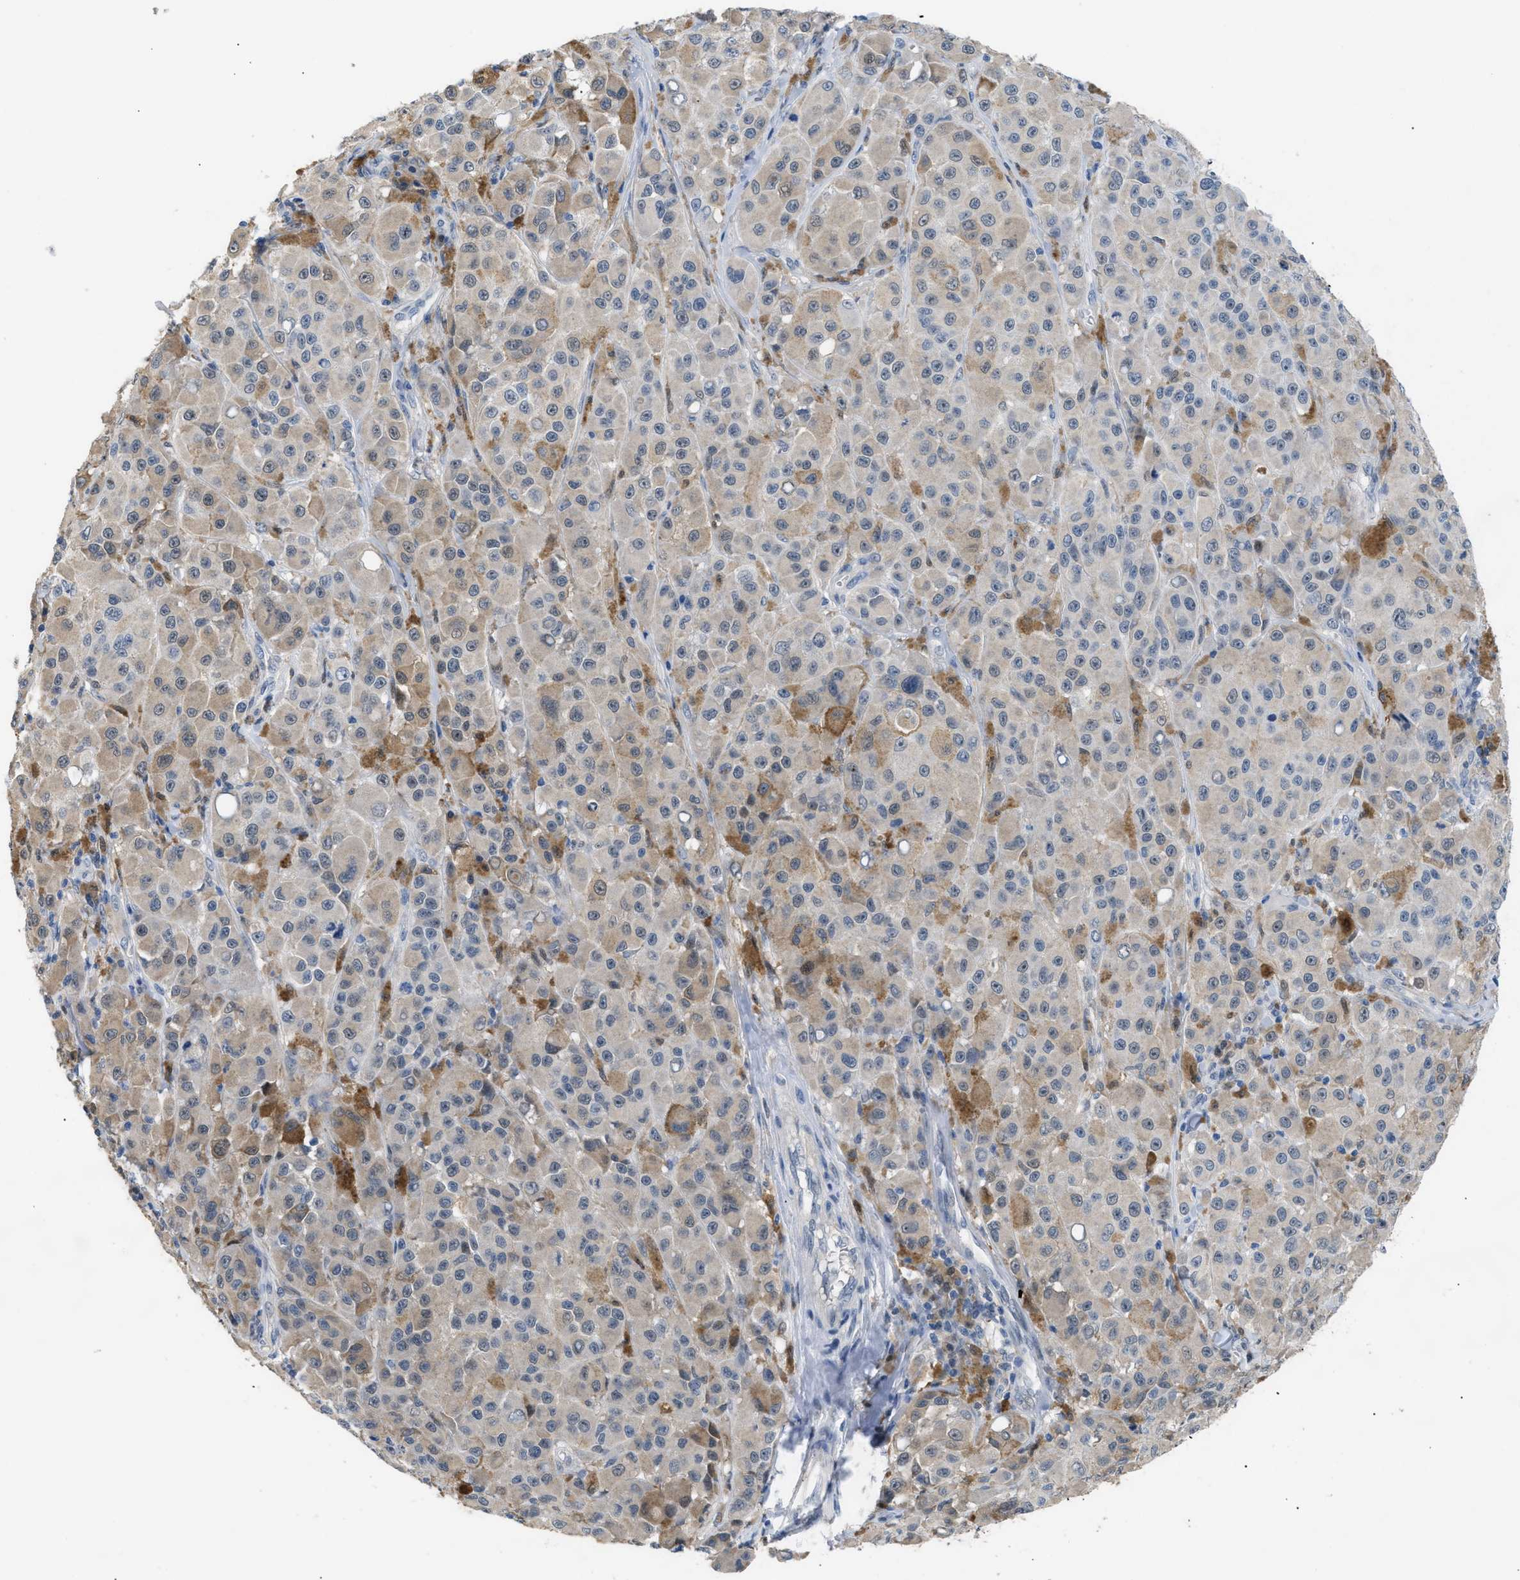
{"staining": {"intensity": "weak", "quantity": "25%-75%", "location": "cytoplasmic/membranous"}, "tissue": "melanoma", "cell_type": "Tumor cells", "image_type": "cancer", "snomed": [{"axis": "morphology", "description": "Malignant melanoma, NOS"}, {"axis": "topography", "description": "Skin"}], "caption": "Protein expression analysis of melanoma demonstrates weak cytoplasmic/membranous expression in about 25%-75% of tumor cells. (DAB IHC, brown staining for protein, blue staining for nuclei).", "gene": "AKR1A1", "patient": {"sex": "male", "age": 84}}